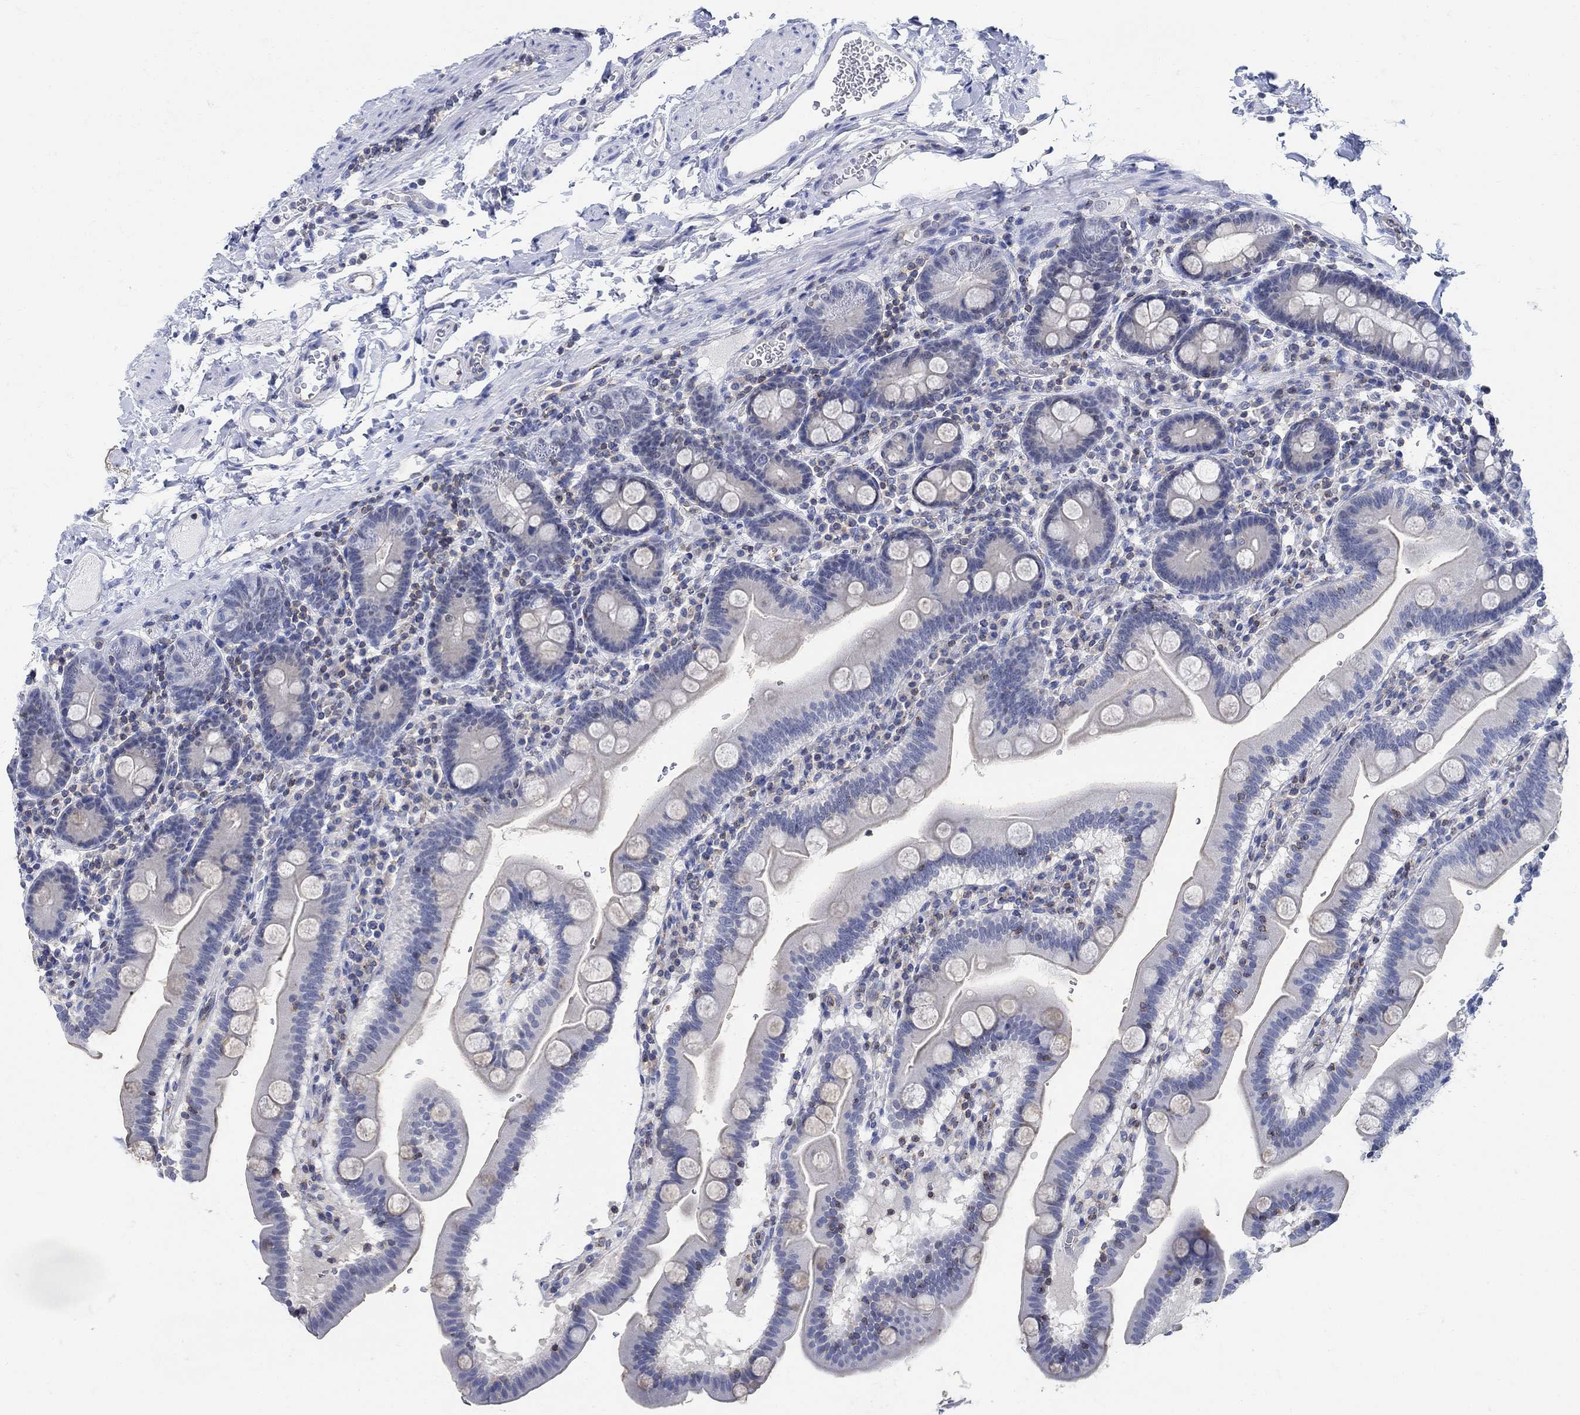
{"staining": {"intensity": "negative", "quantity": "none", "location": "none"}, "tissue": "duodenum", "cell_type": "Glandular cells", "image_type": "normal", "snomed": [{"axis": "morphology", "description": "Normal tissue, NOS"}, {"axis": "topography", "description": "Duodenum"}], "caption": "The image exhibits no significant staining in glandular cells of duodenum. Nuclei are stained in blue.", "gene": "PHF21B", "patient": {"sex": "male", "age": 59}}